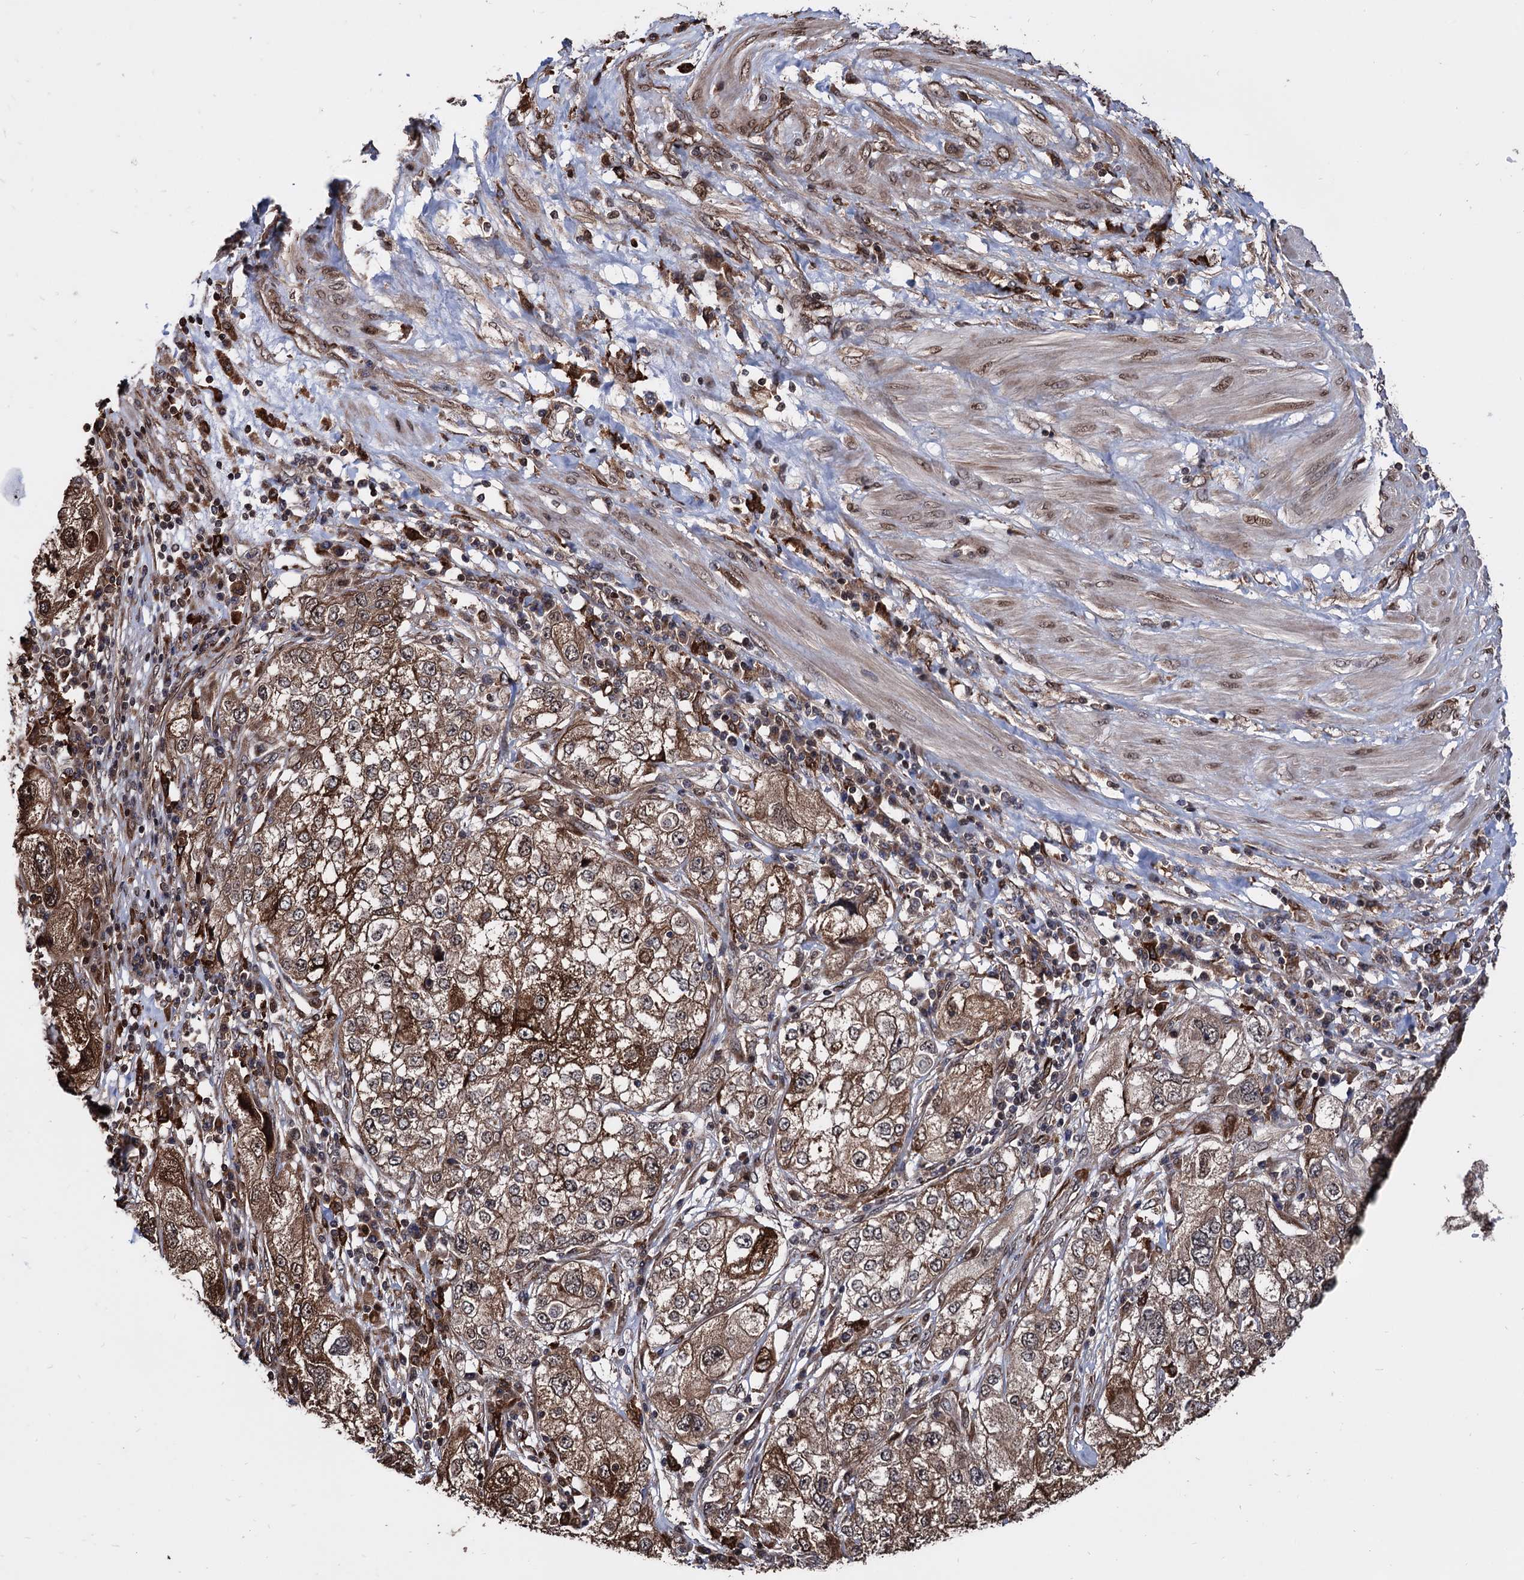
{"staining": {"intensity": "strong", "quantity": ">75%", "location": "cytoplasmic/membranous"}, "tissue": "endometrial cancer", "cell_type": "Tumor cells", "image_type": "cancer", "snomed": [{"axis": "morphology", "description": "Adenocarcinoma, NOS"}, {"axis": "topography", "description": "Endometrium"}], "caption": "Protein expression analysis of human endometrial cancer reveals strong cytoplasmic/membranous staining in about >75% of tumor cells.", "gene": "ANKRD12", "patient": {"sex": "female", "age": 49}}